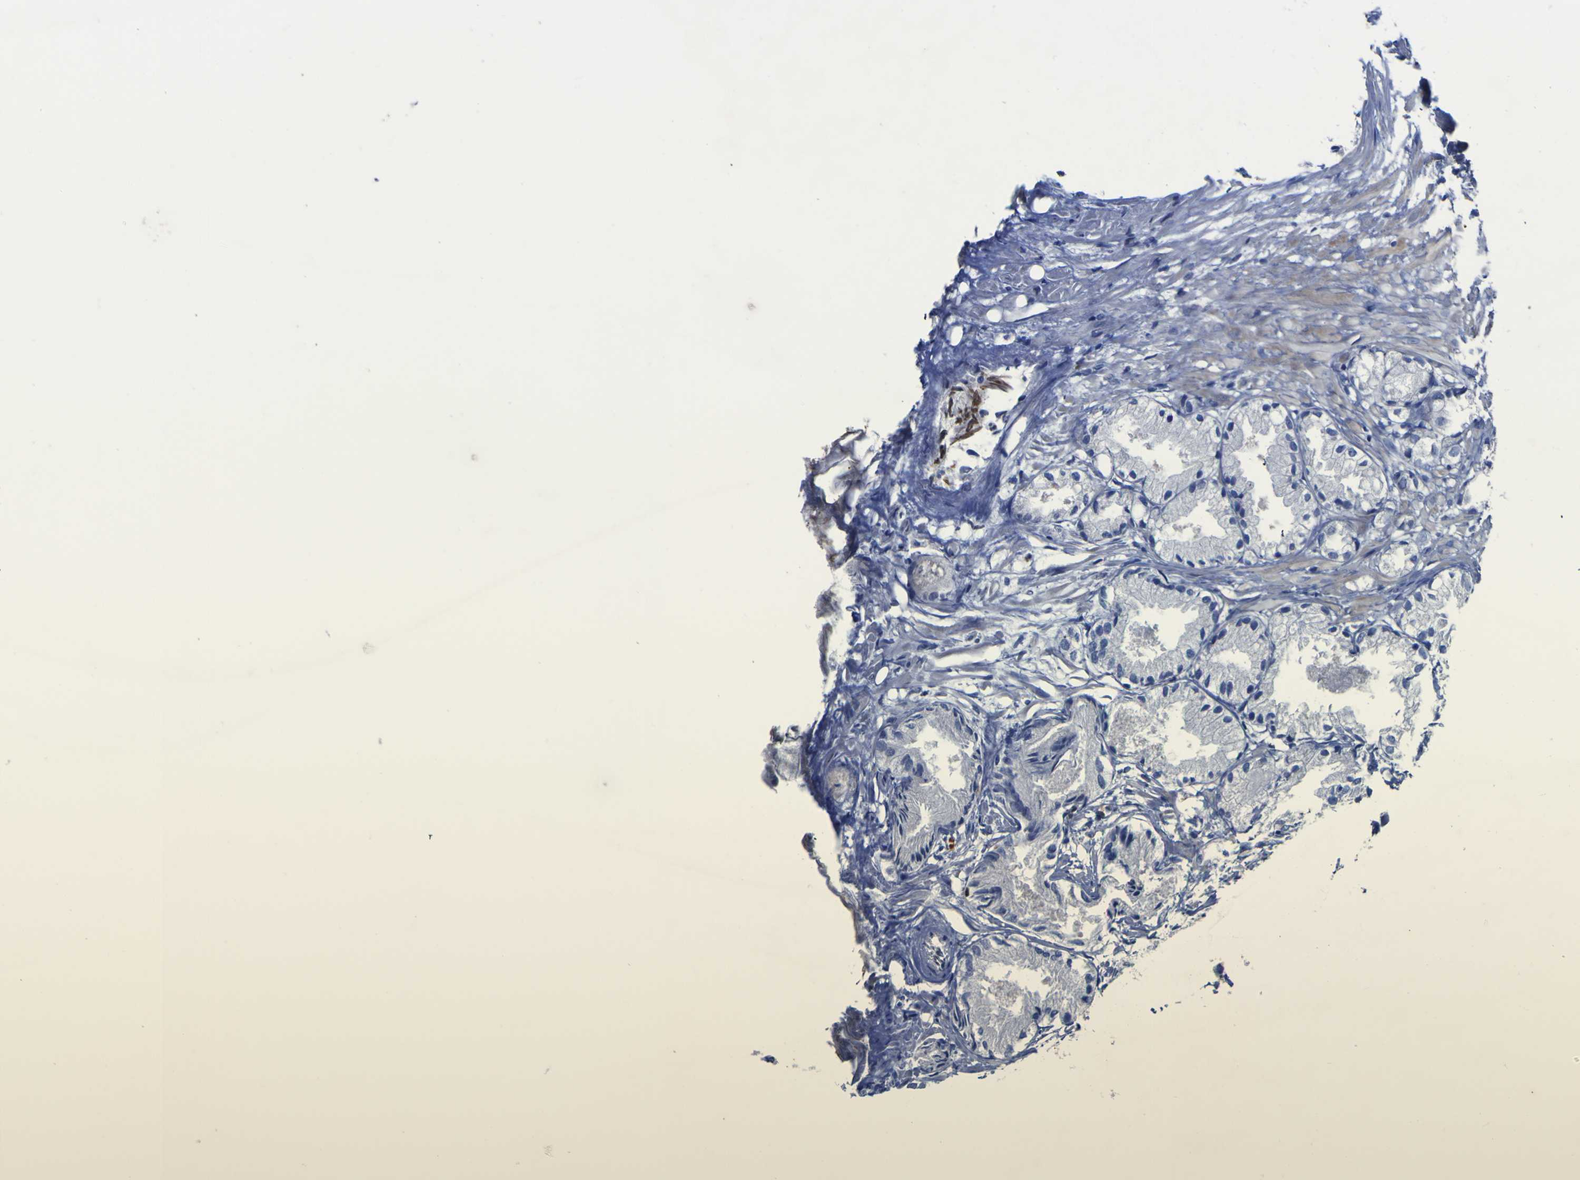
{"staining": {"intensity": "negative", "quantity": "none", "location": "none"}, "tissue": "prostate cancer", "cell_type": "Tumor cells", "image_type": "cancer", "snomed": [{"axis": "morphology", "description": "Adenocarcinoma, Low grade"}, {"axis": "topography", "description": "Prostate"}], "caption": "This image is of prostate adenocarcinoma (low-grade) stained with IHC to label a protein in brown with the nuclei are counter-stained blue. There is no expression in tumor cells.", "gene": "GCM1", "patient": {"sex": "male", "age": 72}}